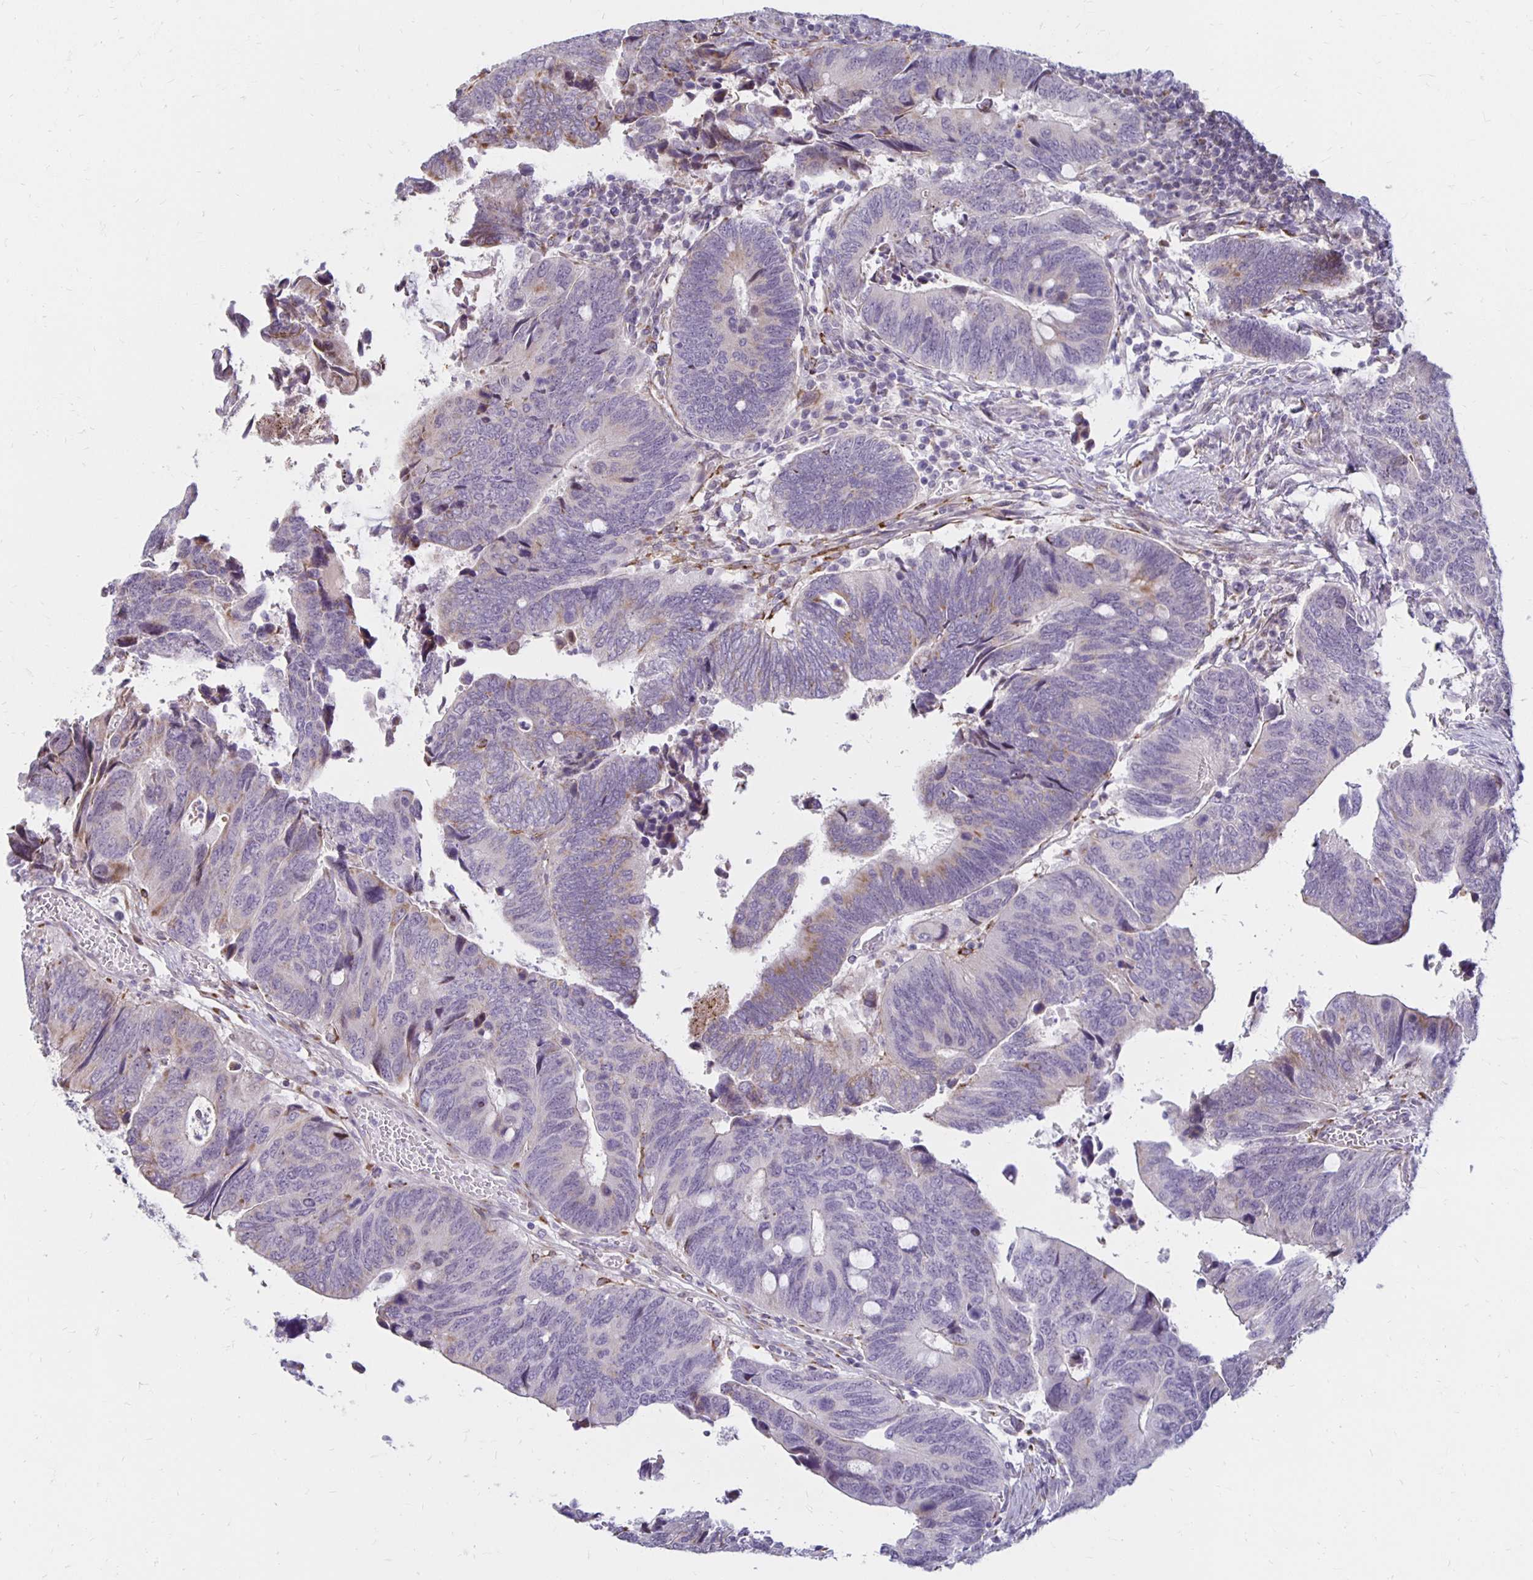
{"staining": {"intensity": "weak", "quantity": "<25%", "location": "cytoplasmic/membranous"}, "tissue": "colorectal cancer", "cell_type": "Tumor cells", "image_type": "cancer", "snomed": [{"axis": "morphology", "description": "Adenocarcinoma, NOS"}, {"axis": "topography", "description": "Colon"}], "caption": "Protein analysis of colorectal cancer (adenocarcinoma) shows no significant staining in tumor cells. (IHC, brightfield microscopy, high magnification).", "gene": "DAGLA", "patient": {"sex": "male", "age": 87}}